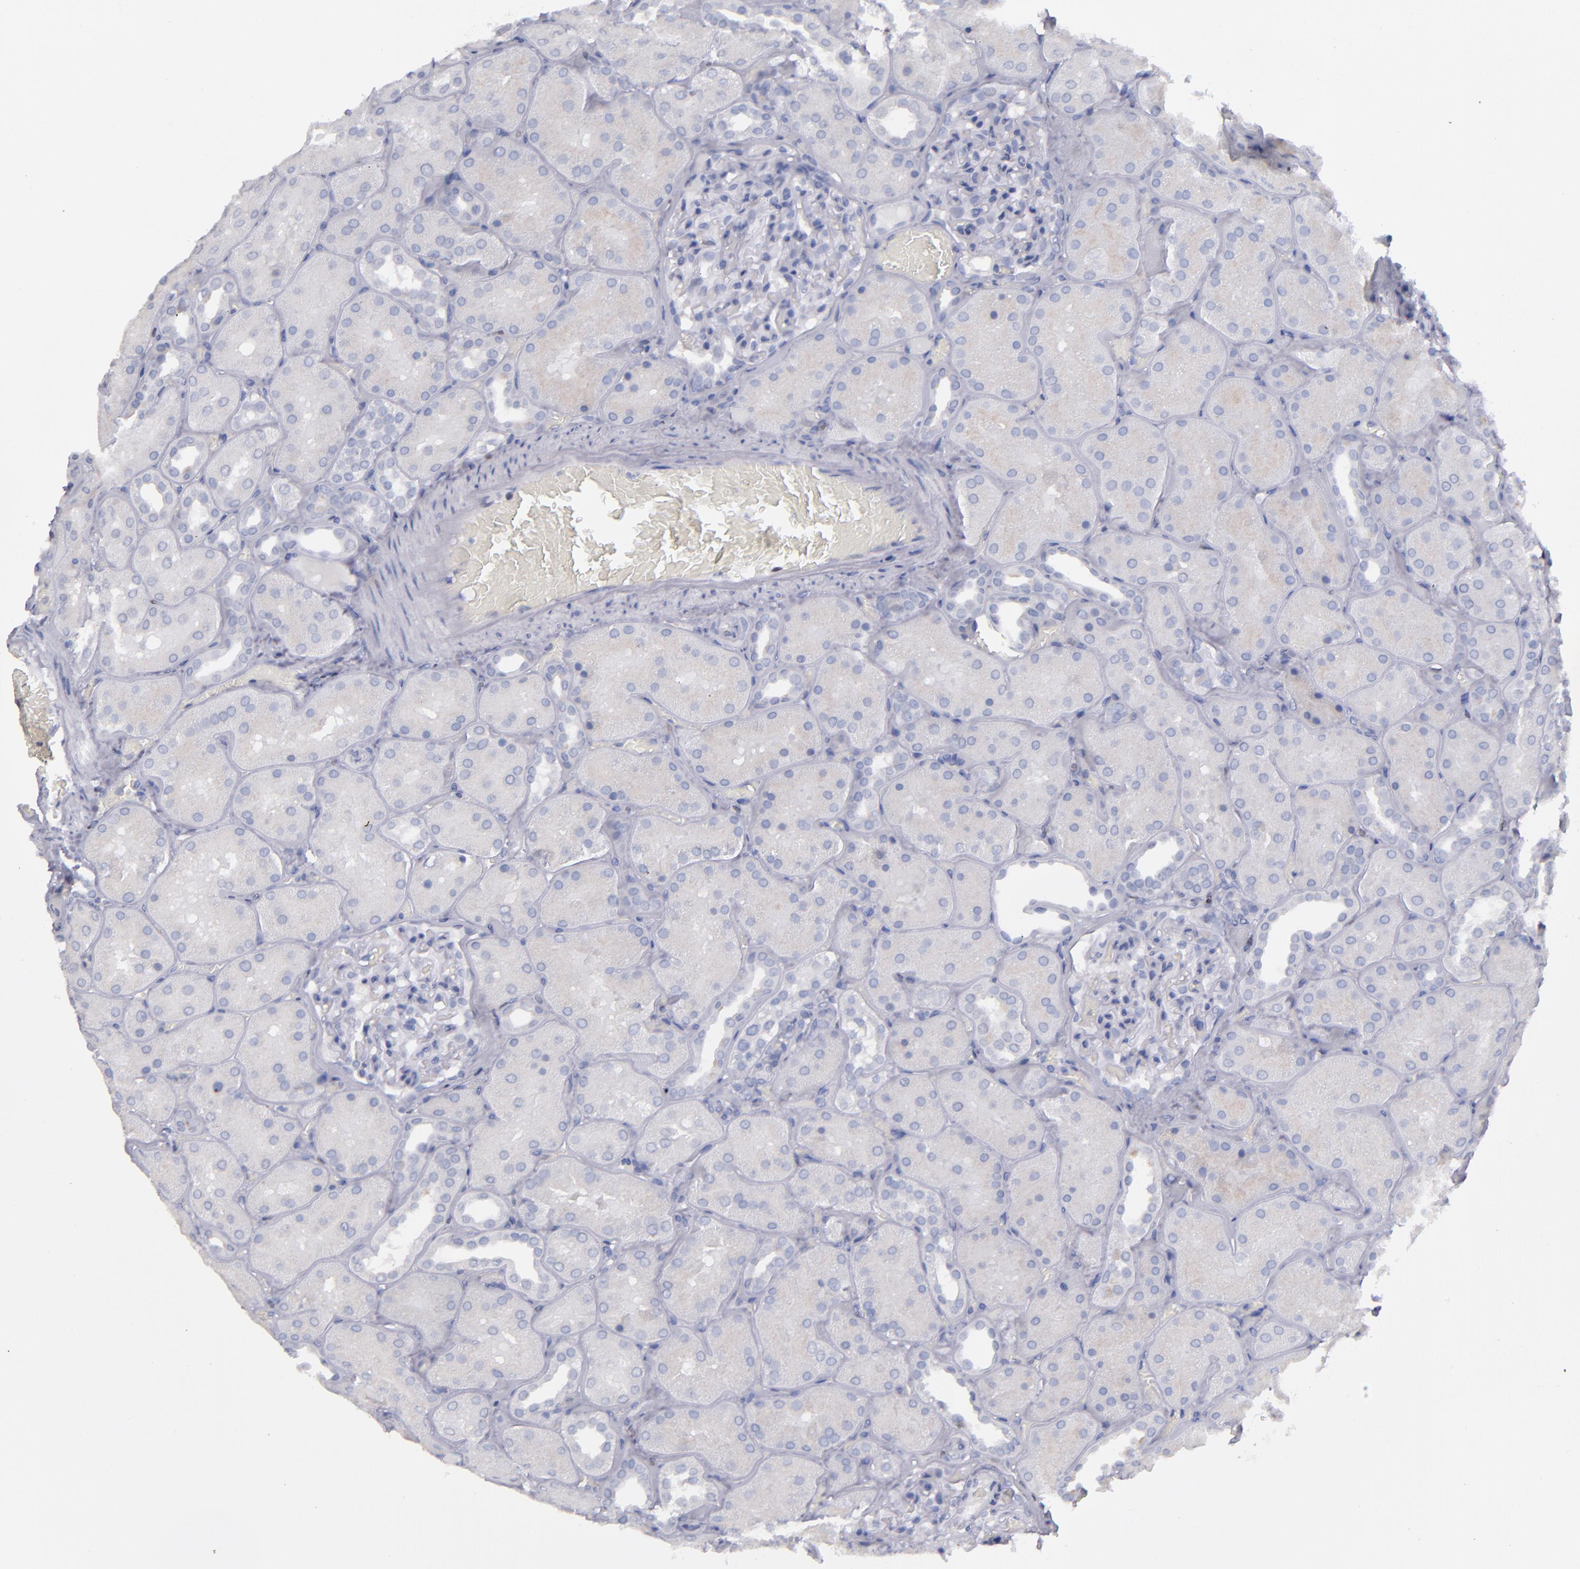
{"staining": {"intensity": "negative", "quantity": "none", "location": "none"}, "tissue": "kidney", "cell_type": "Cells in glomeruli", "image_type": "normal", "snomed": [{"axis": "morphology", "description": "Normal tissue, NOS"}, {"axis": "topography", "description": "Kidney"}], "caption": "DAB (3,3'-diaminobenzidine) immunohistochemical staining of normal human kidney exhibits no significant positivity in cells in glomeruli.", "gene": "IRF8", "patient": {"sex": "male", "age": 28}}